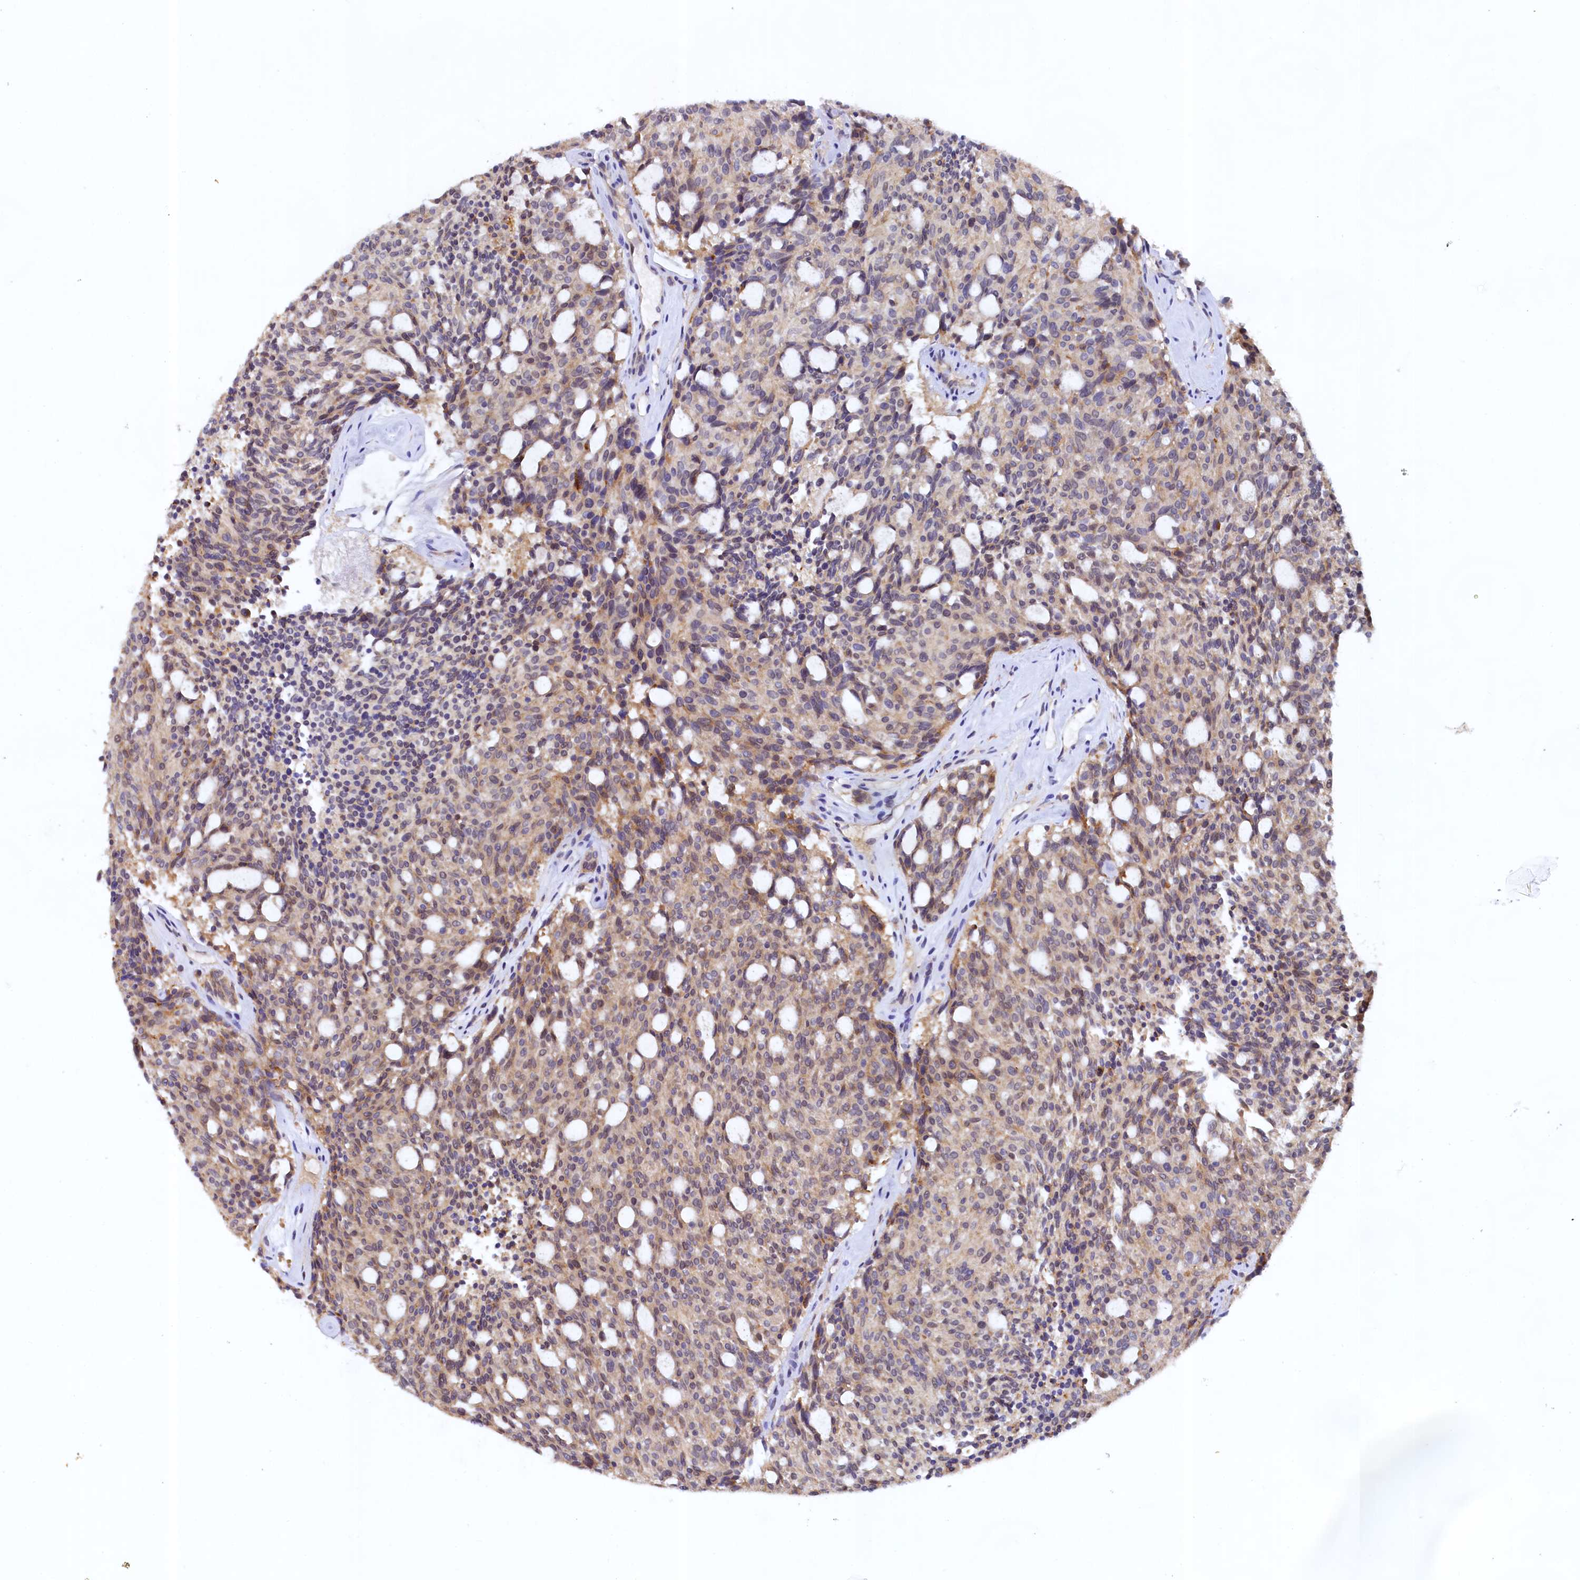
{"staining": {"intensity": "moderate", "quantity": "<25%", "location": "cytoplasmic/membranous"}, "tissue": "carcinoid", "cell_type": "Tumor cells", "image_type": "cancer", "snomed": [{"axis": "morphology", "description": "Carcinoid, malignant, NOS"}, {"axis": "topography", "description": "Pancreas"}], "caption": "Human malignant carcinoid stained for a protein (brown) exhibits moderate cytoplasmic/membranous positive positivity in about <25% of tumor cells.", "gene": "PAAF1", "patient": {"sex": "female", "age": 54}}